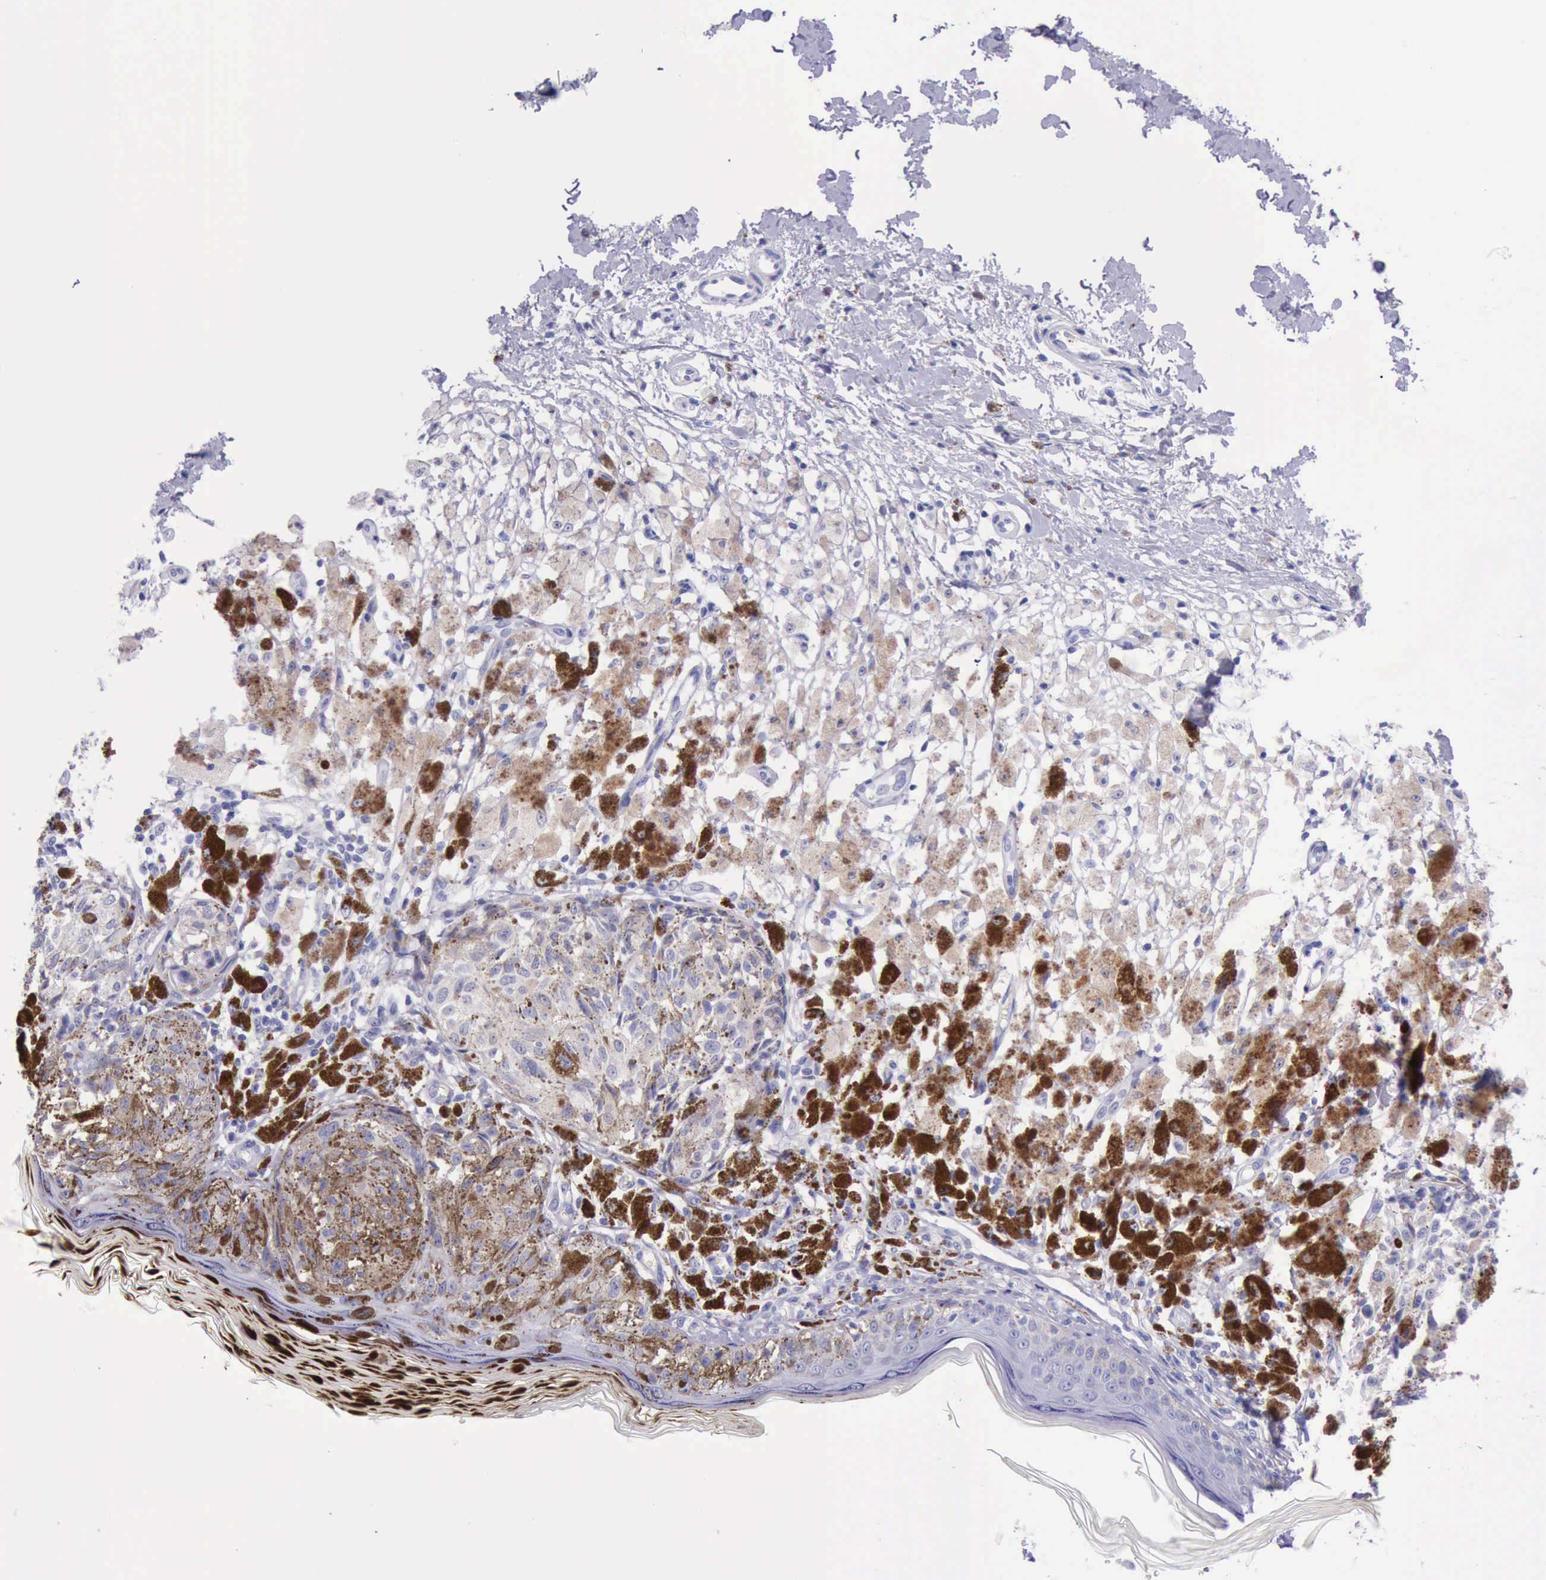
{"staining": {"intensity": "weak", "quantity": "25%-75%", "location": "cytoplasmic/membranous"}, "tissue": "melanoma", "cell_type": "Tumor cells", "image_type": "cancer", "snomed": [{"axis": "morphology", "description": "Malignant melanoma, NOS"}, {"axis": "topography", "description": "Skin"}], "caption": "Immunohistochemistry (IHC) photomicrograph of neoplastic tissue: malignant melanoma stained using immunohistochemistry (IHC) reveals low levels of weak protein expression localized specifically in the cytoplasmic/membranous of tumor cells, appearing as a cytoplasmic/membranous brown color.", "gene": "KRT8", "patient": {"sex": "male", "age": 88}}